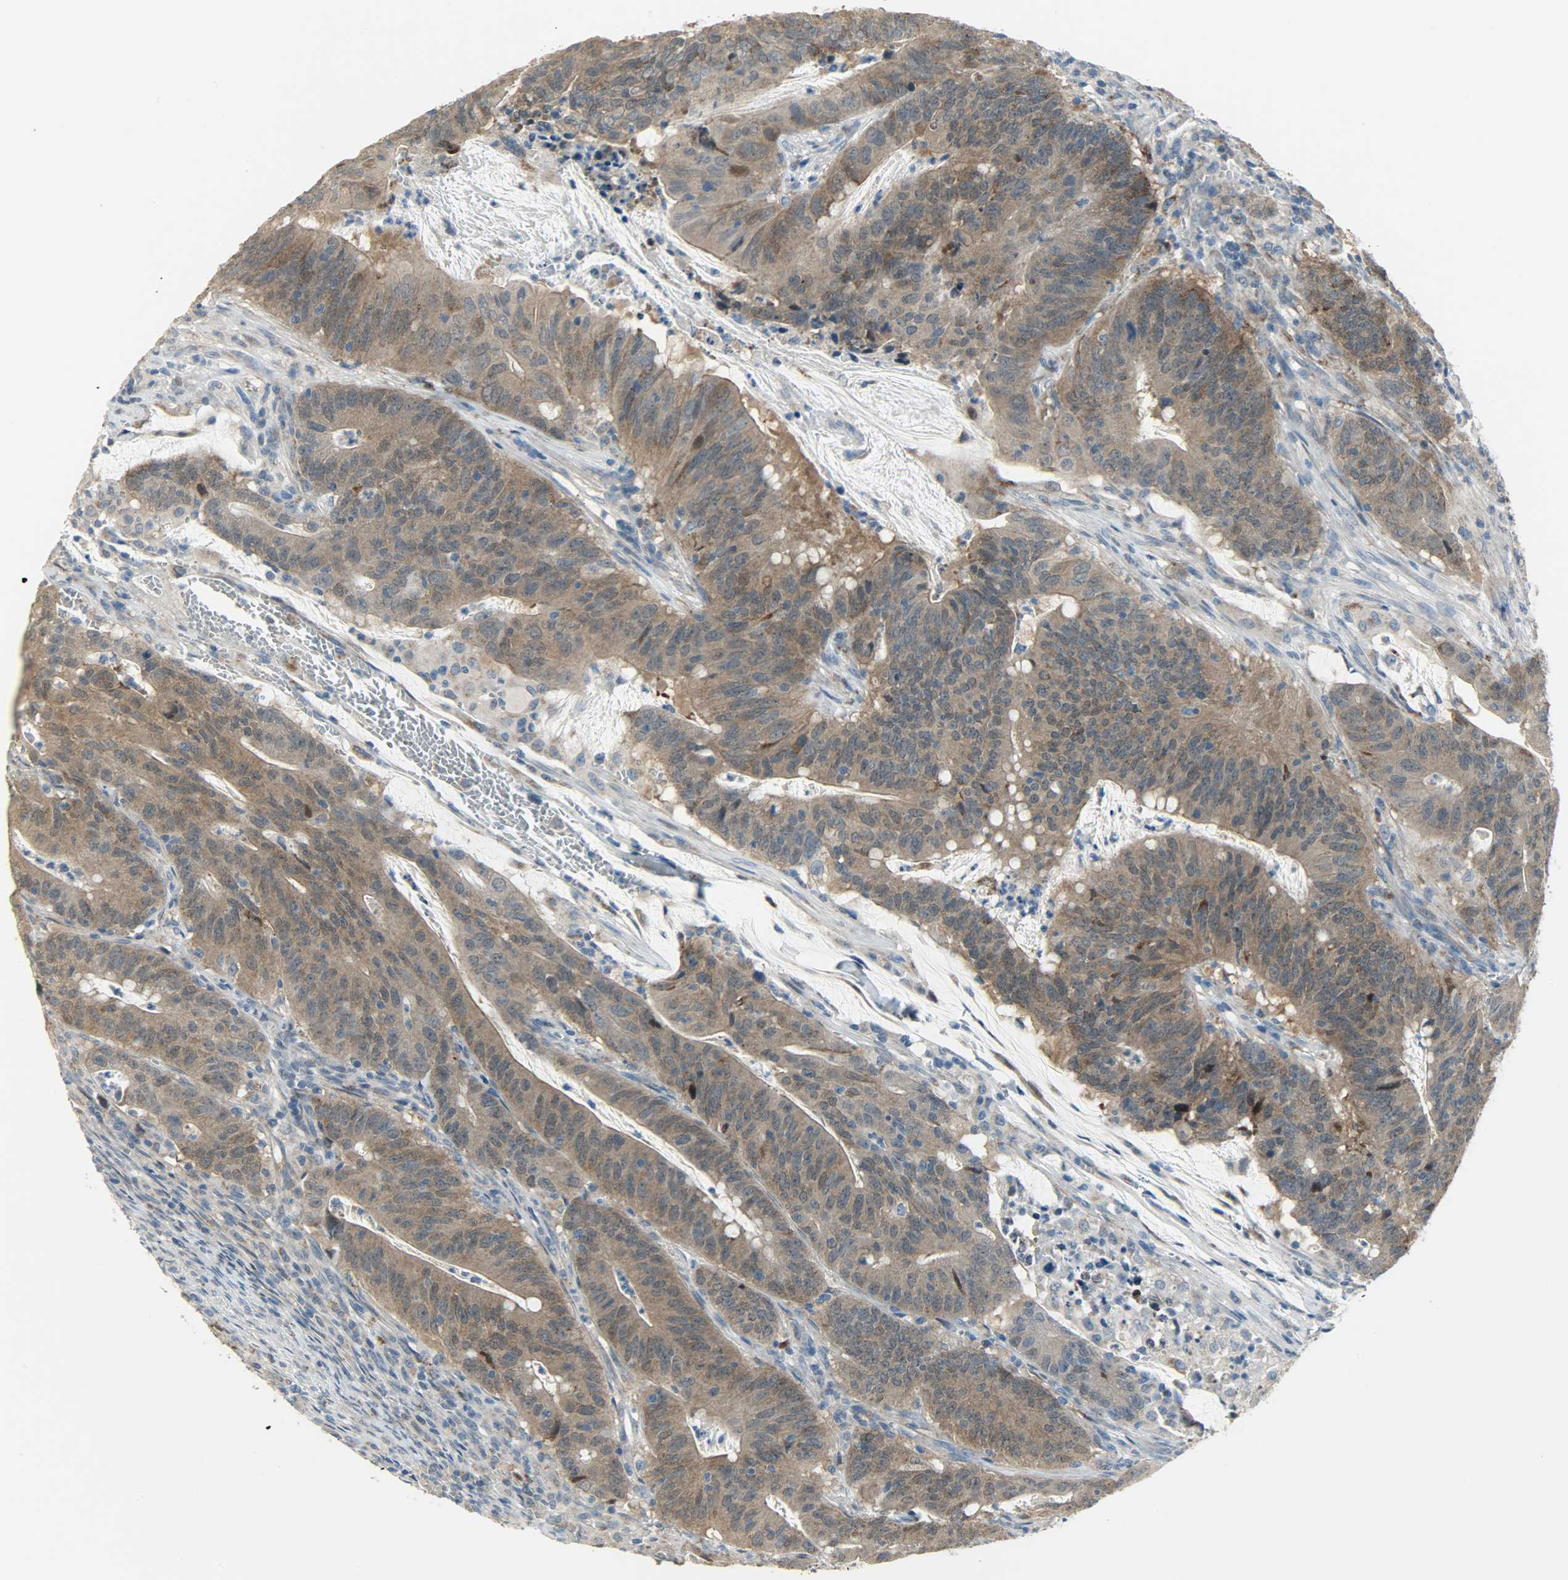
{"staining": {"intensity": "moderate", "quantity": ">75%", "location": "cytoplasmic/membranous"}, "tissue": "colorectal cancer", "cell_type": "Tumor cells", "image_type": "cancer", "snomed": [{"axis": "morphology", "description": "Adenocarcinoma, NOS"}, {"axis": "topography", "description": "Colon"}], "caption": "High-magnification brightfield microscopy of colorectal adenocarcinoma stained with DAB (3,3'-diaminobenzidine) (brown) and counterstained with hematoxylin (blue). tumor cells exhibit moderate cytoplasmic/membranous positivity is seen in approximately>75% of cells.", "gene": "PPP1R1B", "patient": {"sex": "male", "age": 45}}